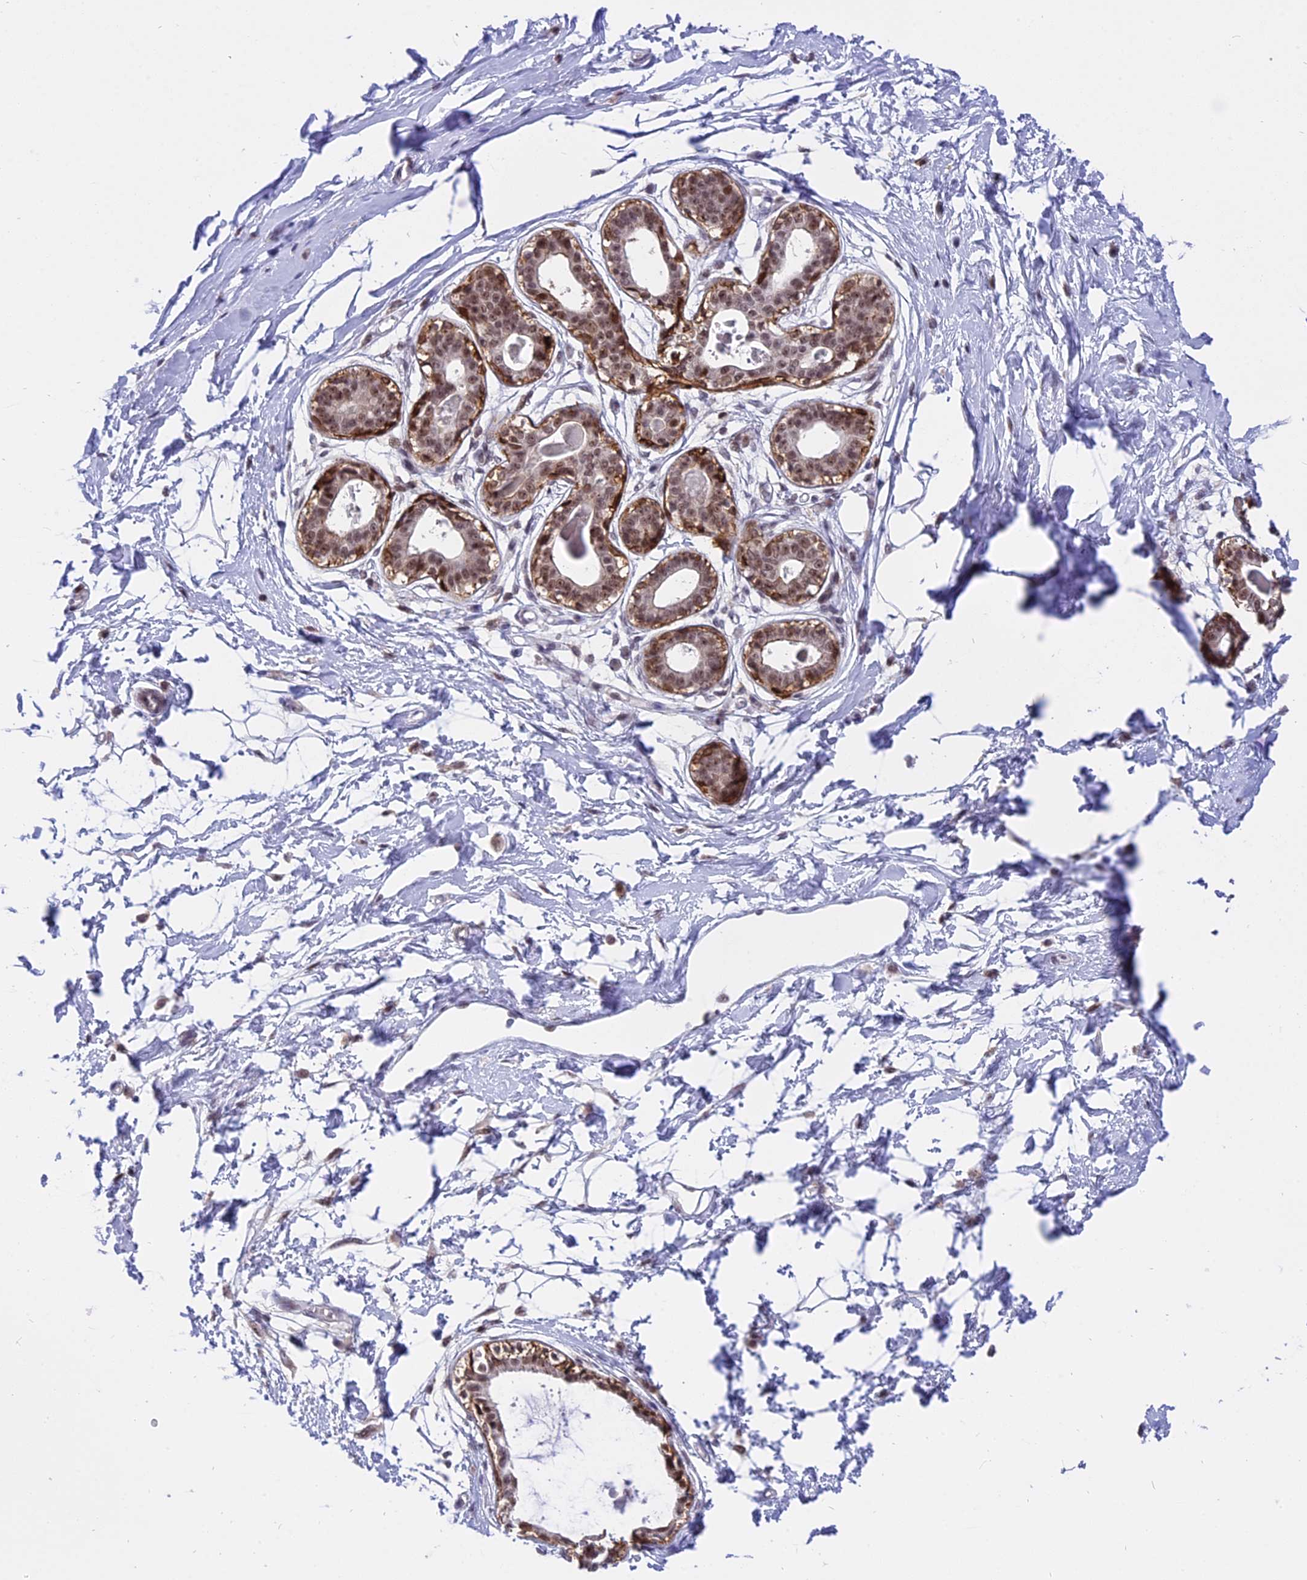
{"staining": {"intensity": "moderate", "quantity": ">75%", "location": "nuclear"}, "tissue": "breast", "cell_type": "Adipocytes", "image_type": "normal", "snomed": [{"axis": "morphology", "description": "Normal tissue, NOS"}, {"axis": "topography", "description": "Breast"}], "caption": "This photomicrograph displays unremarkable breast stained with immunohistochemistry (IHC) to label a protein in brown. The nuclear of adipocytes show moderate positivity for the protein. Nuclei are counter-stained blue.", "gene": "TADA3", "patient": {"sex": "female", "age": 45}}